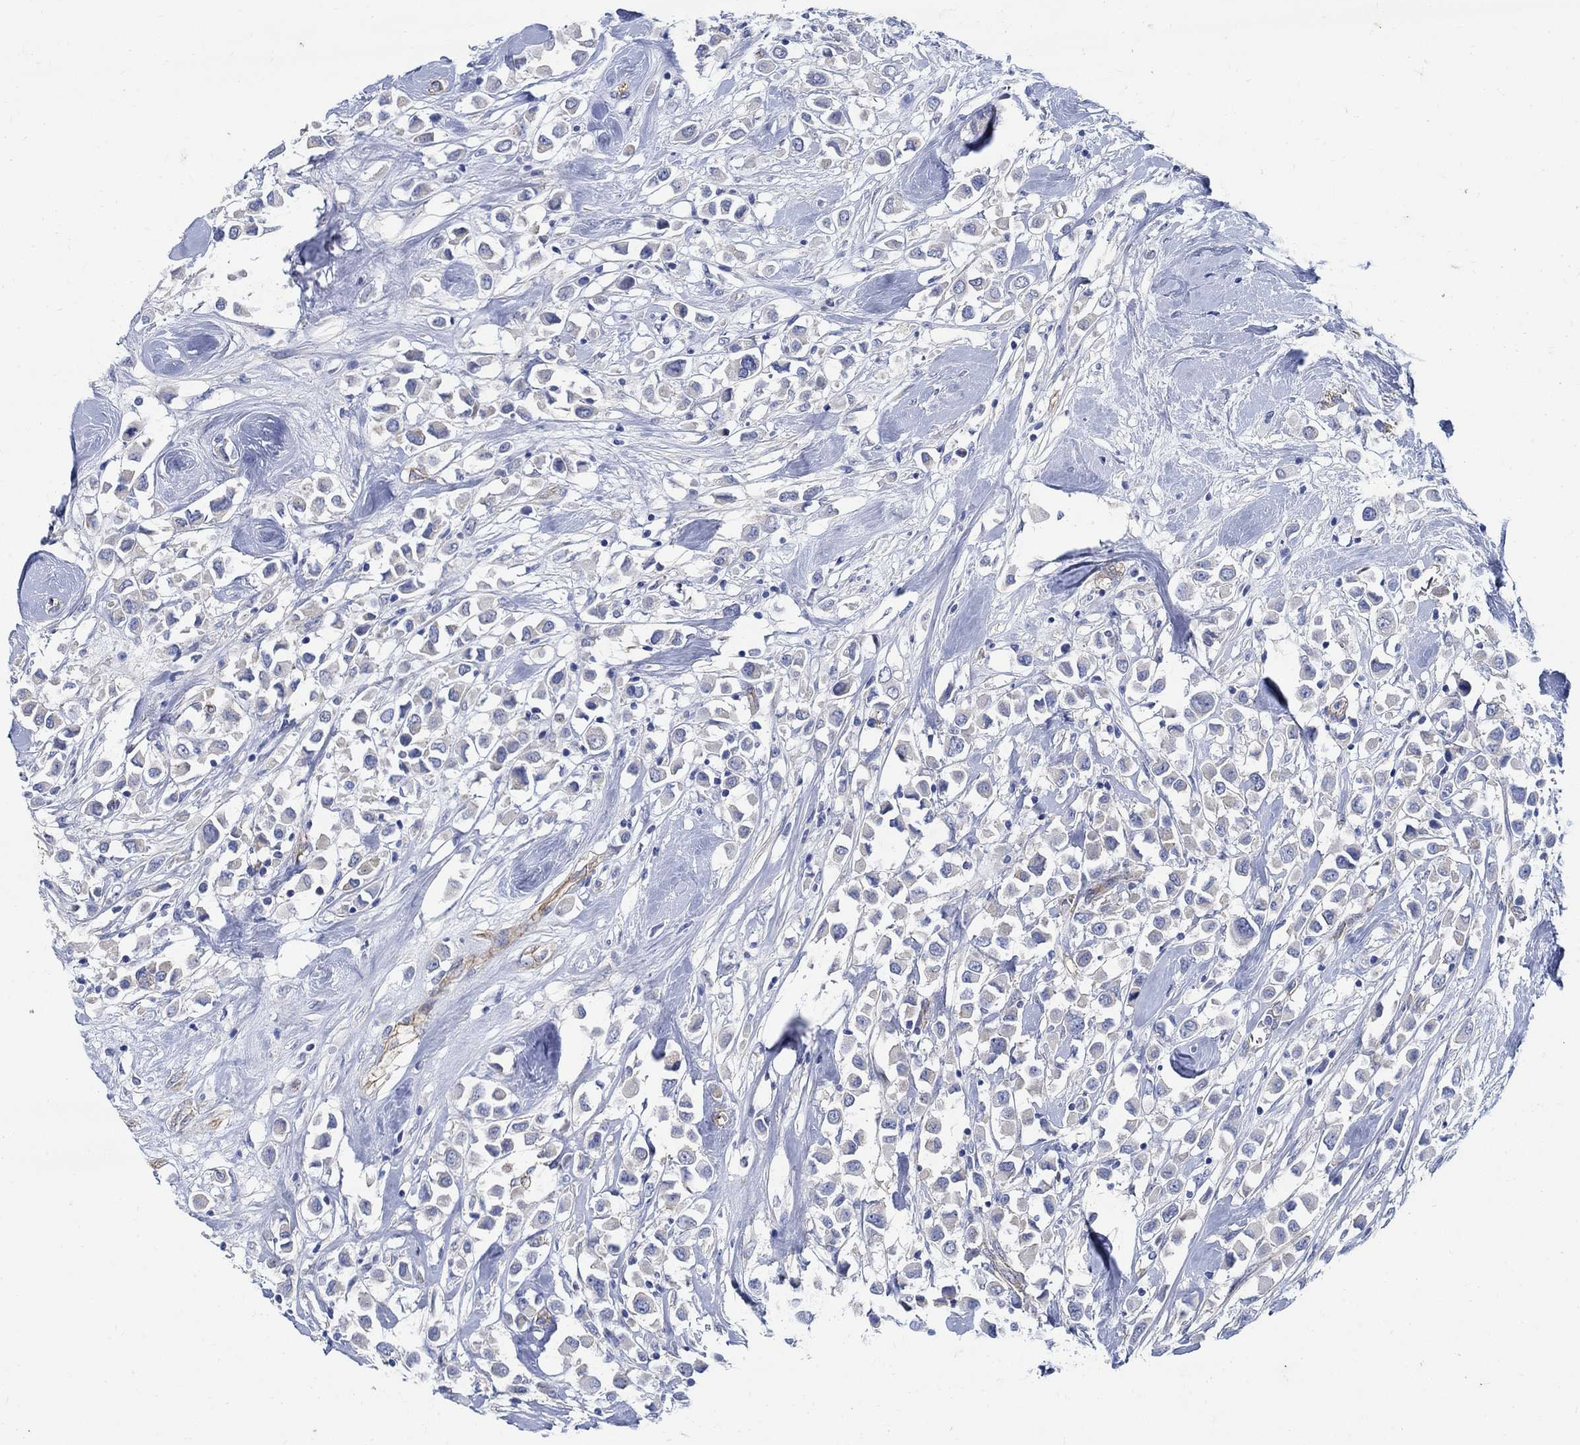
{"staining": {"intensity": "negative", "quantity": "none", "location": "none"}, "tissue": "breast cancer", "cell_type": "Tumor cells", "image_type": "cancer", "snomed": [{"axis": "morphology", "description": "Duct carcinoma"}, {"axis": "topography", "description": "Breast"}], "caption": "Immunohistochemistry (IHC) photomicrograph of human intraductal carcinoma (breast) stained for a protein (brown), which shows no staining in tumor cells.", "gene": "TMEM198", "patient": {"sex": "female", "age": 61}}